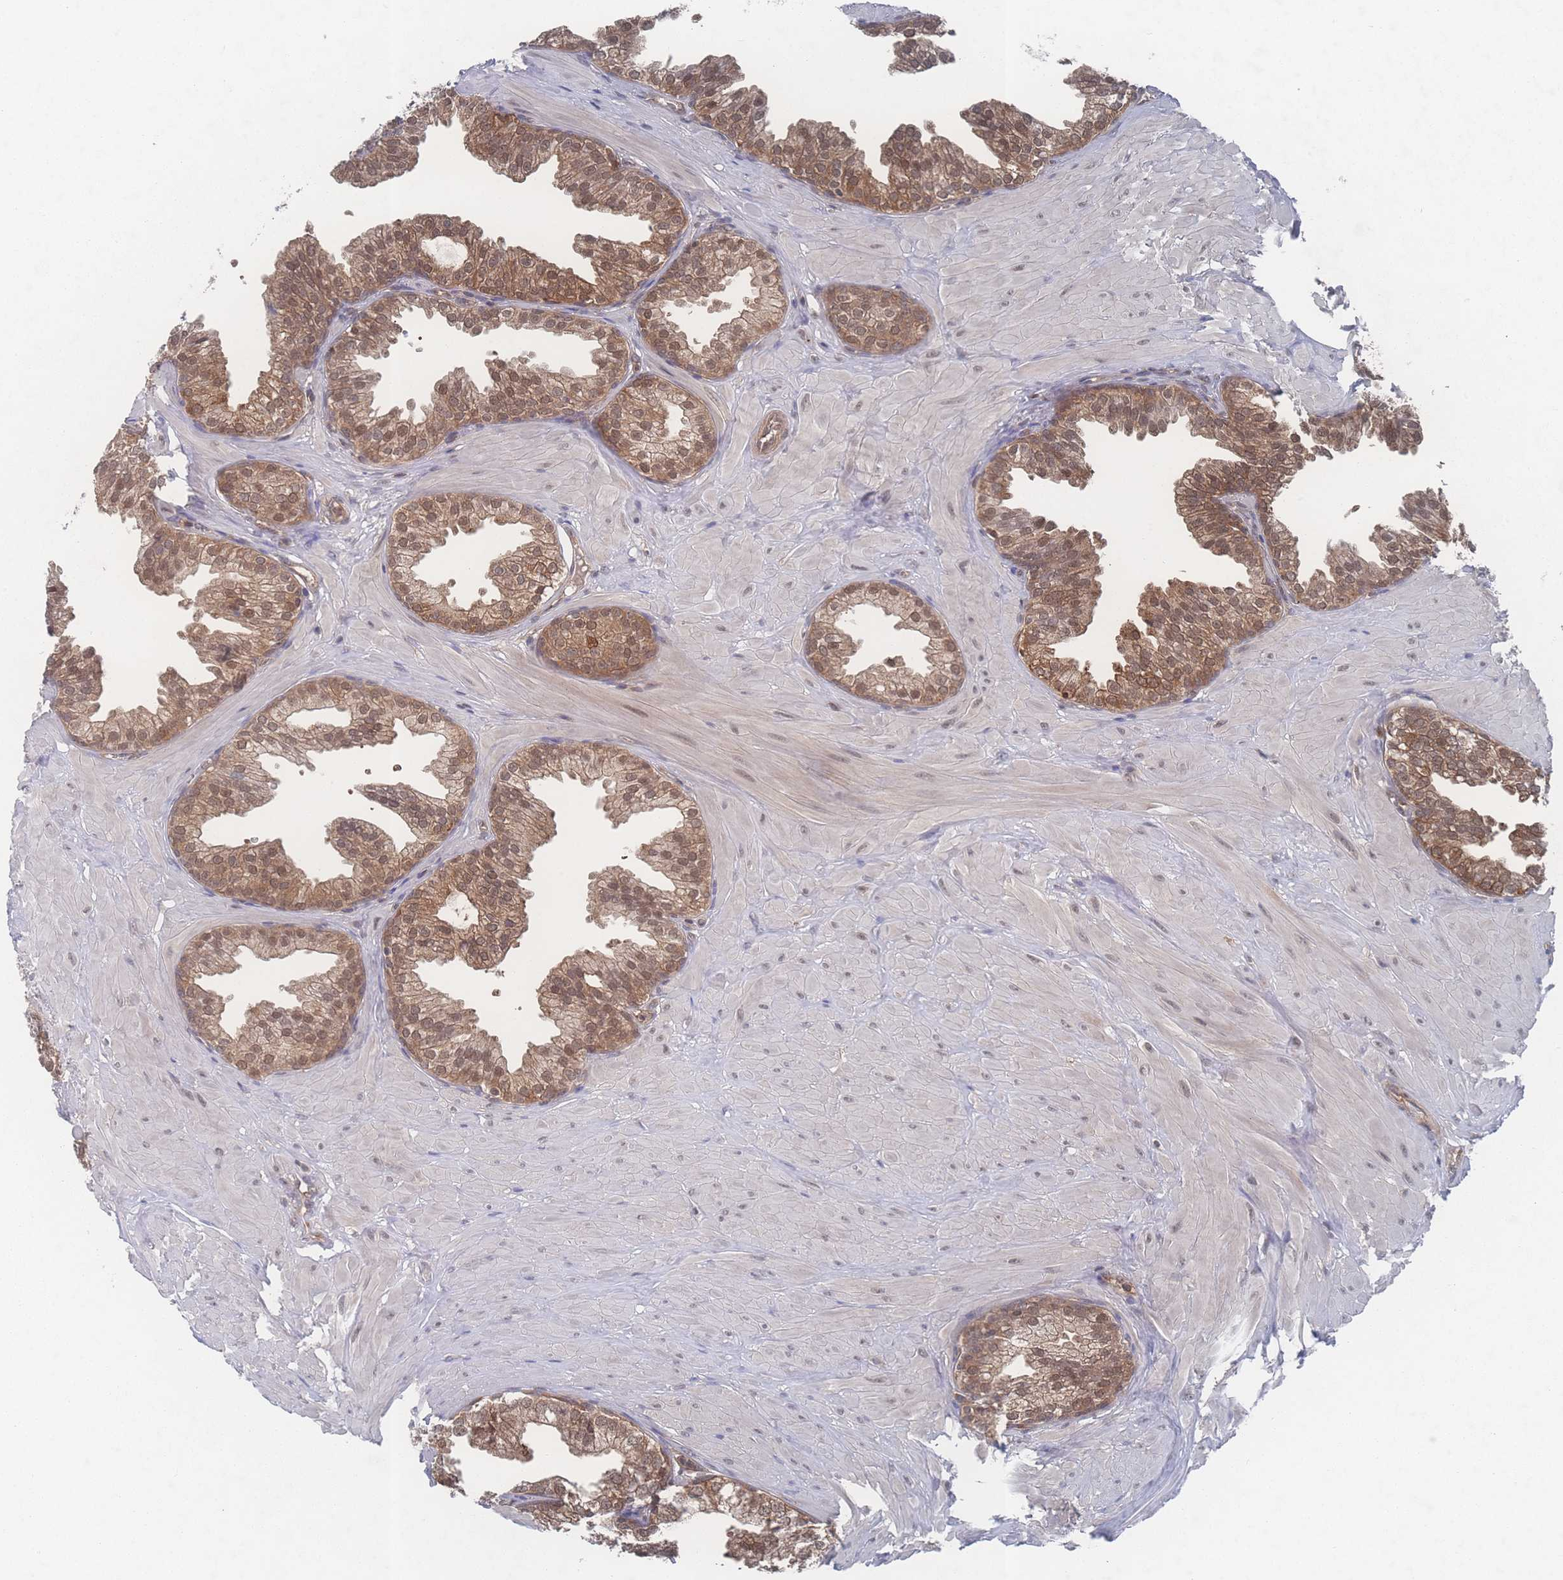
{"staining": {"intensity": "moderate", "quantity": ">75%", "location": "cytoplasmic/membranous,nuclear"}, "tissue": "prostate", "cell_type": "Glandular cells", "image_type": "normal", "snomed": [{"axis": "morphology", "description": "Normal tissue, NOS"}, {"axis": "topography", "description": "Prostate"}, {"axis": "topography", "description": "Peripheral nerve tissue"}], "caption": "Unremarkable prostate reveals moderate cytoplasmic/membranous,nuclear expression in approximately >75% of glandular cells, visualized by immunohistochemistry. (DAB (3,3'-diaminobenzidine) IHC with brightfield microscopy, high magnification).", "gene": "PSMA1", "patient": {"sex": "male", "age": 55}}